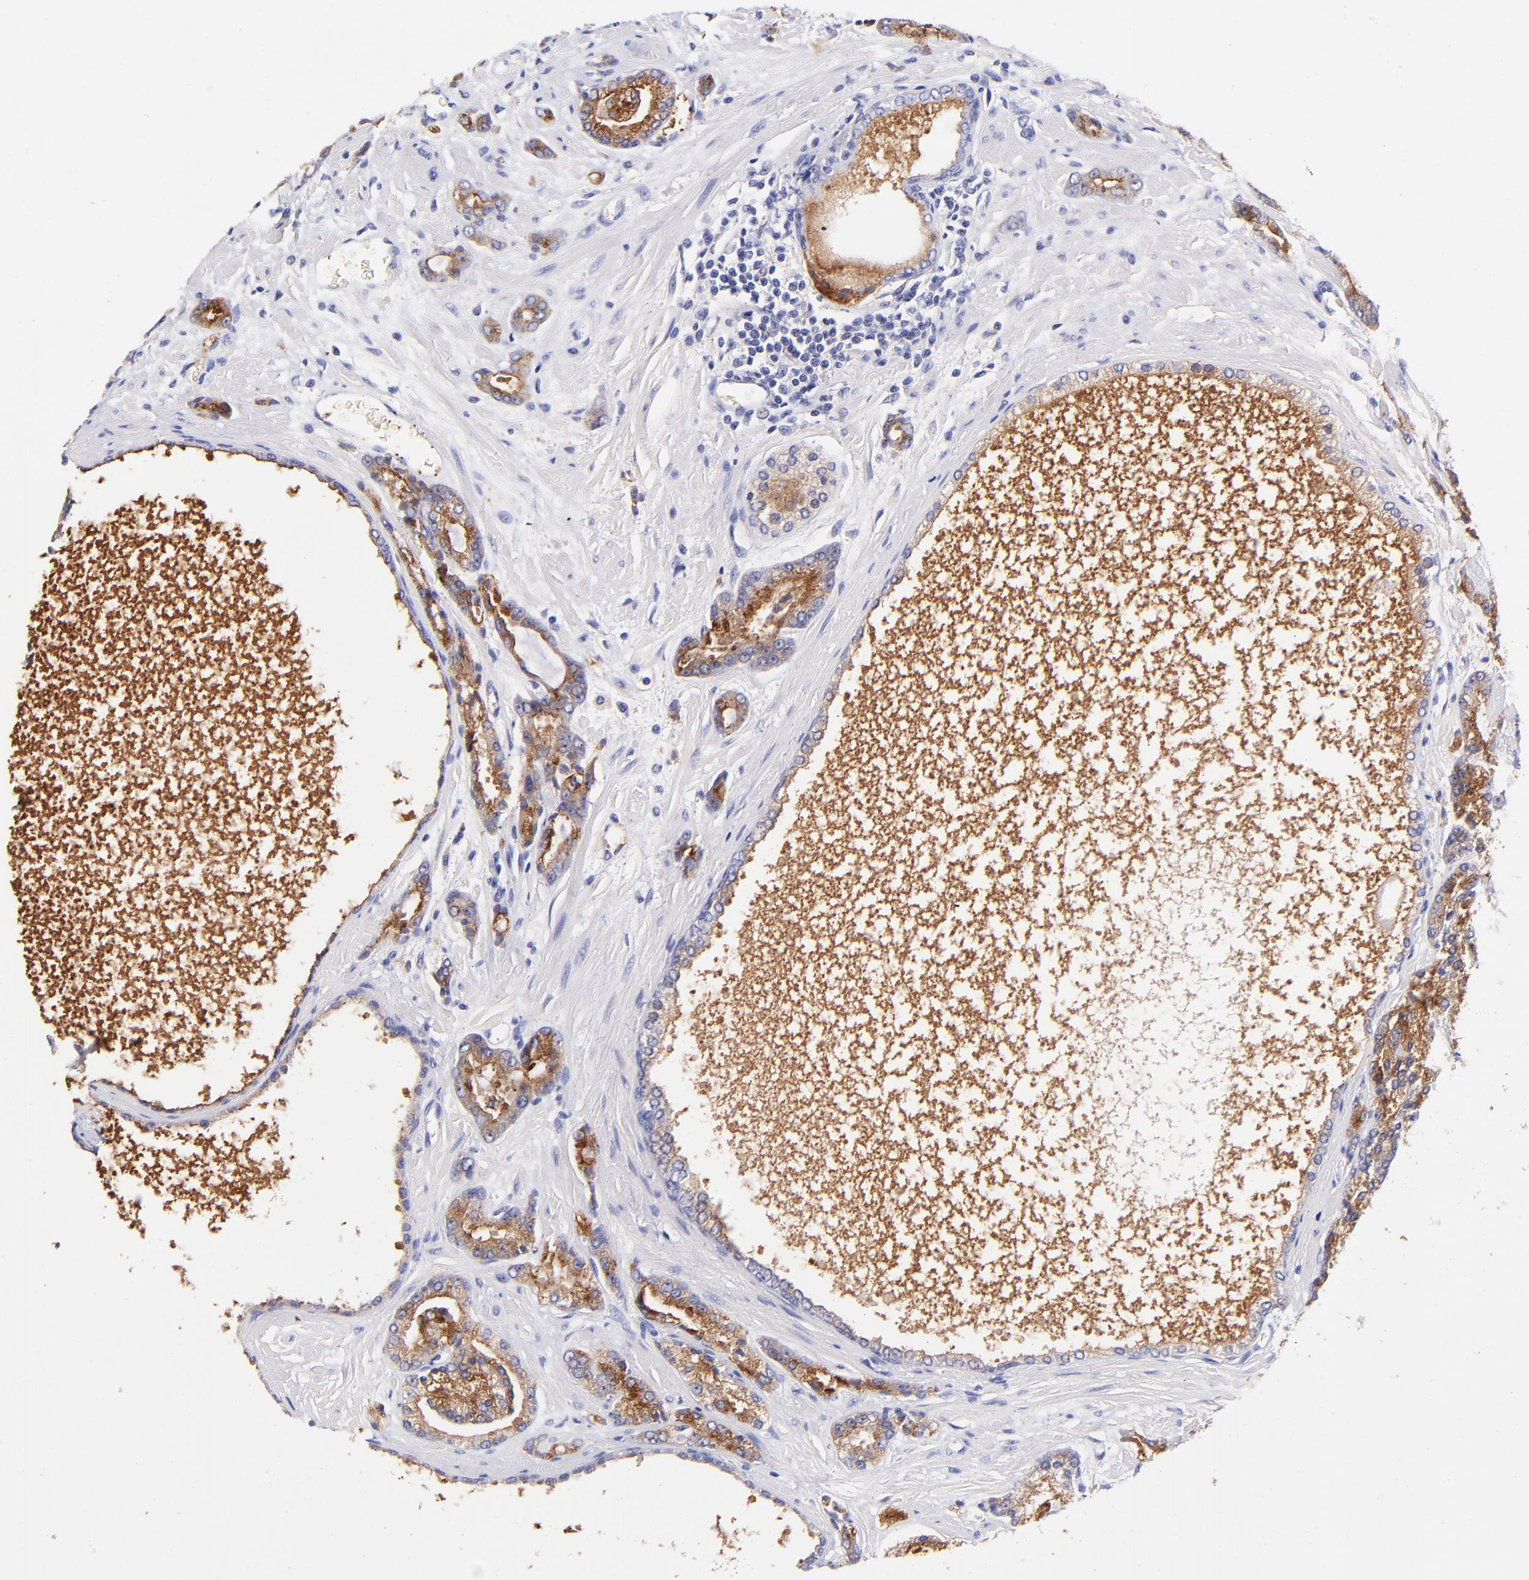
{"staining": {"intensity": "strong", "quantity": ">75%", "location": "cytoplasmic/membranous"}, "tissue": "prostate cancer", "cell_type": "Tumor cells", "image_type": "cancer", "snomed": [{"axis": "morphology", "description": "Adenocarcinoma, High grade"}, {"axis": "topography", "description": "Prostate"}], "caption": "Immunohistochemical staining of adenocarcinoma (high-grade) (prostate) reveals high levels of strong cytoplasmic/membranous protein positivity in about >75% of tumor cells.", "gene": "RAB3B", "patient": {"sex": "male", "age": 71}}